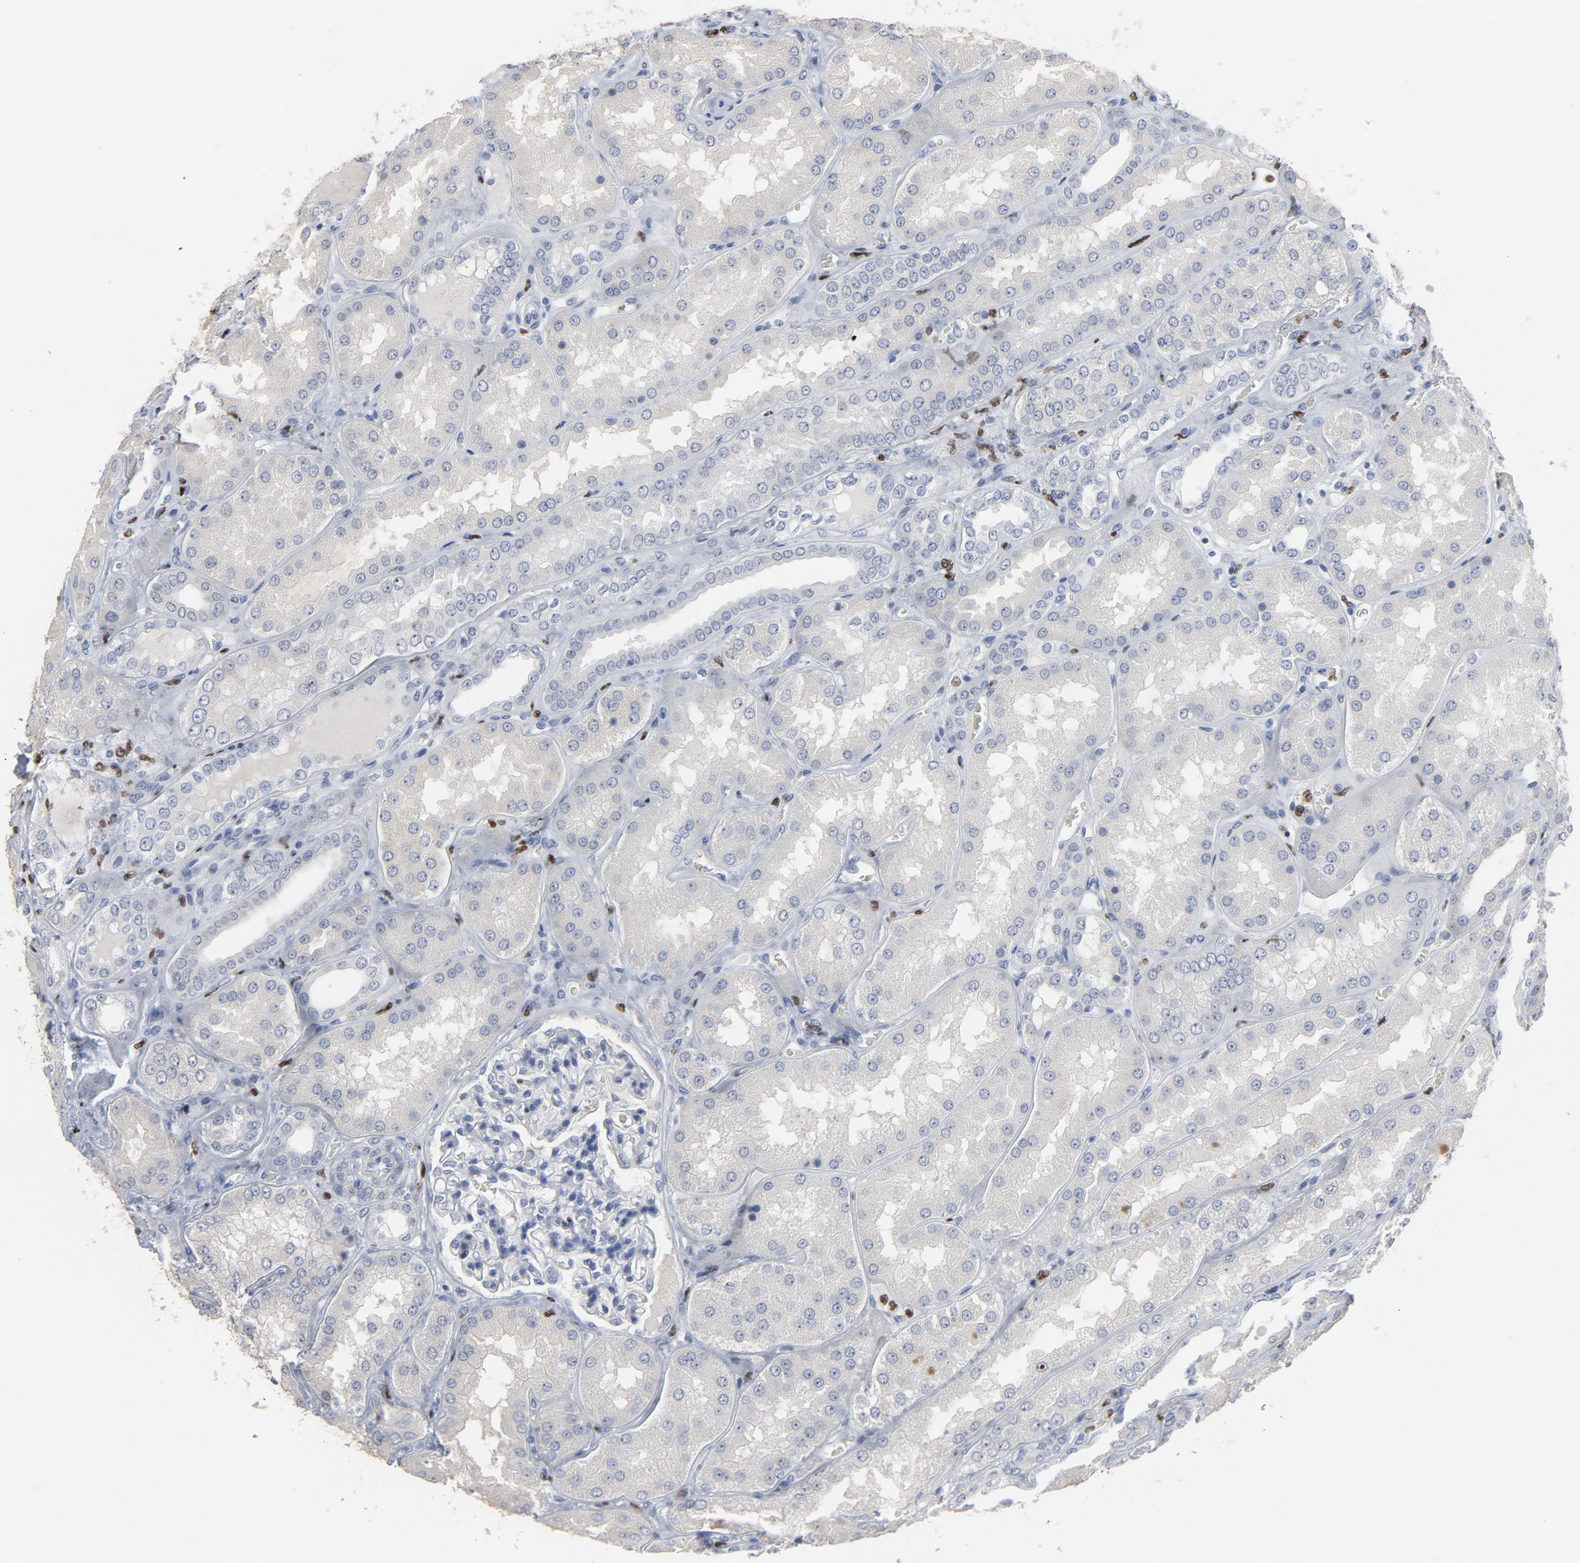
{"staining": {"intensity": "negative", "quantity": "none", "location": "none"}, "tissue": "kidney", "cell_type": "Cells in glomeruli", "image_type": "normal", "snomed": [{"axis": "morphology", "description": "Normal tissue, NOS"}, {"axis": "topography", "description": "Kidney"}], "caption": "Immunohistochemistry (IHC) photomicrograph of unremarkable human kidney stained for a protein (brown), which shows no positivity in cells in glomeruli. Brightfield microscopy of immunohistochemistry (IHC) stained with DAB (3,3'-diaminobenzidine) (brown) and hematoxylin (blue), captured at high magnification.", "gene": "SPI1", "patient": {"sex": "female", "age": 56}}